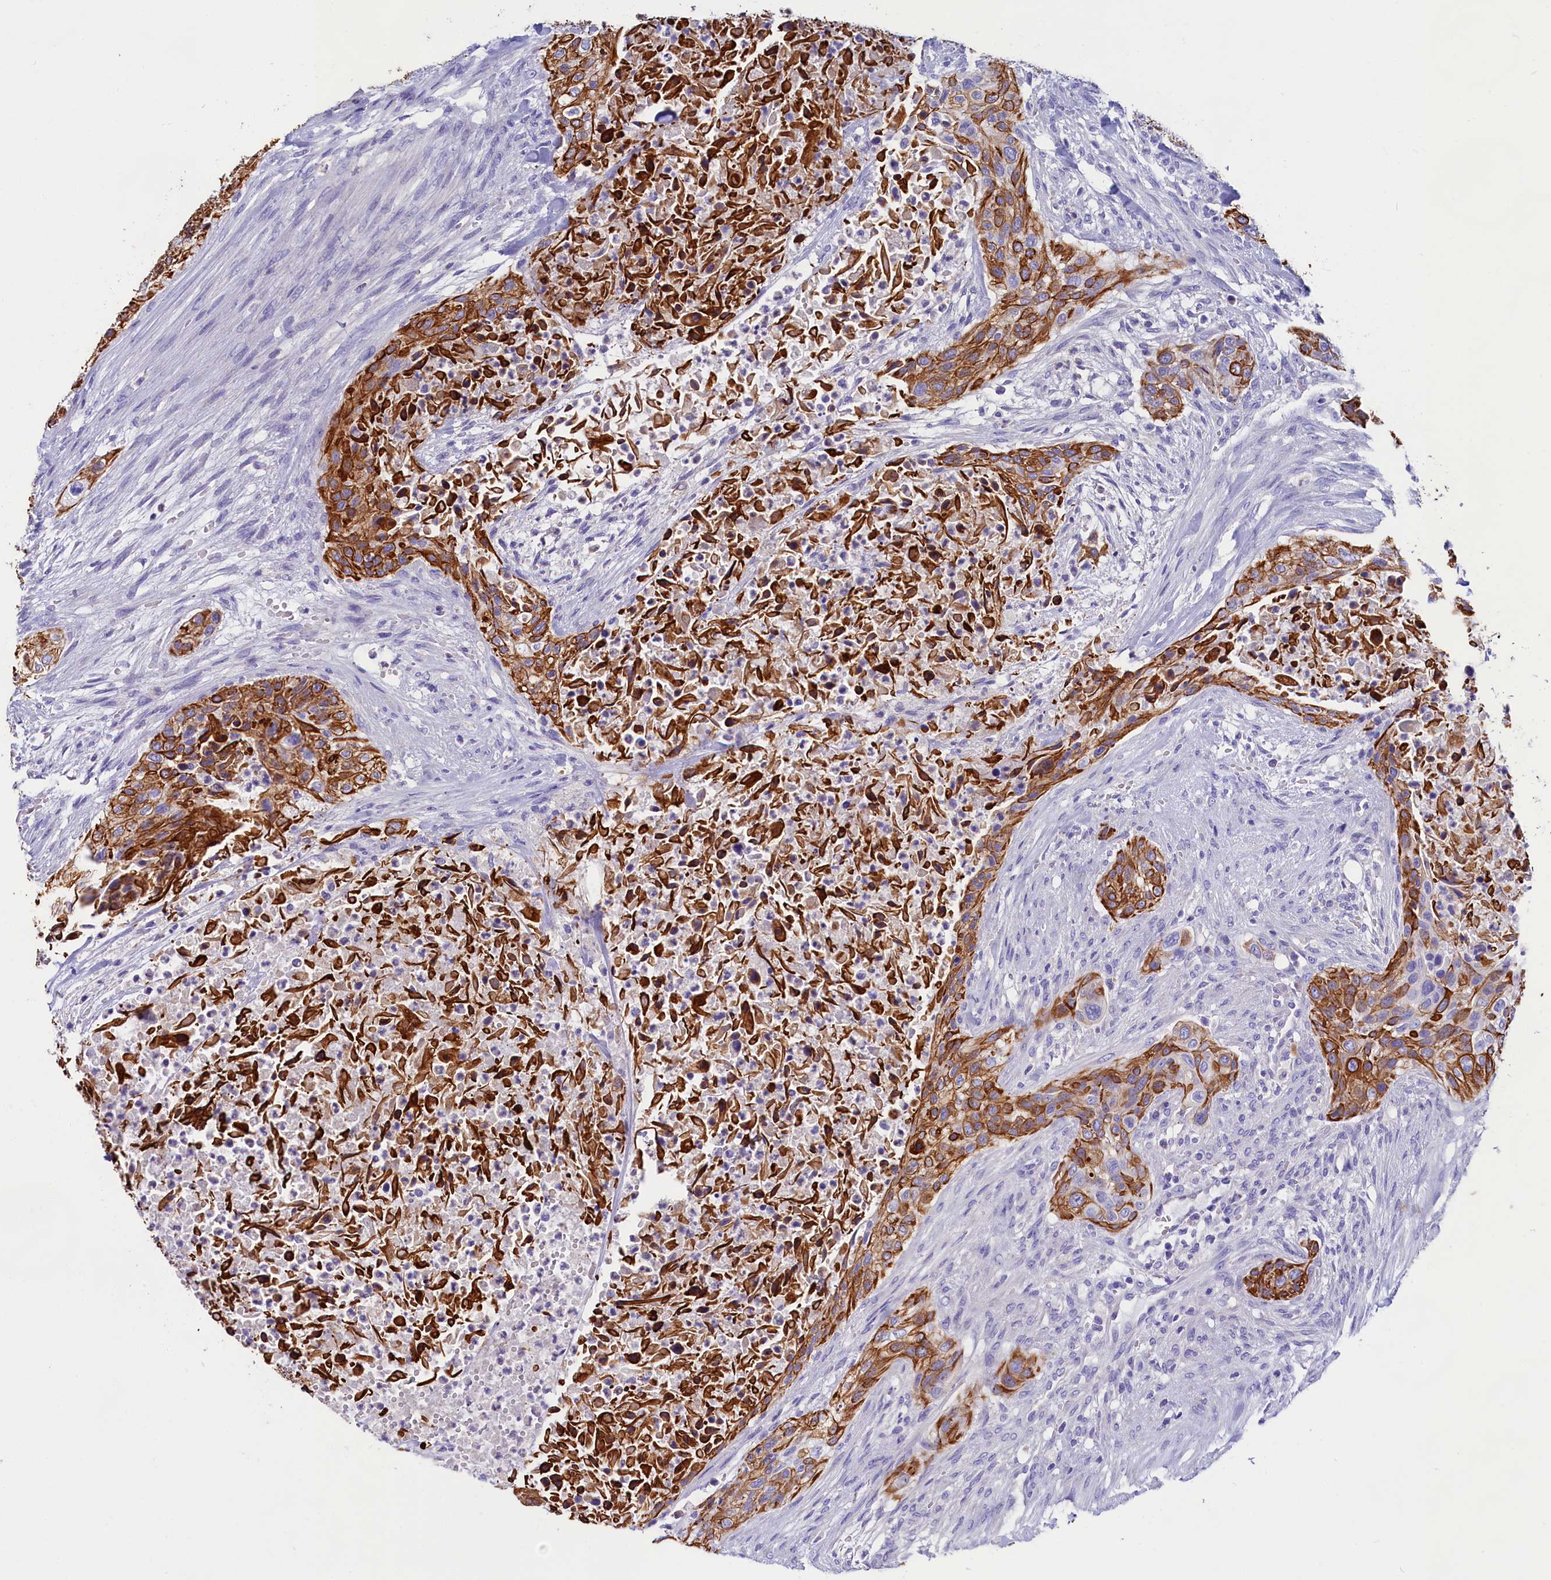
{"staining": {"intensity": "strong", "quantity": ">75%", "location": "cytoplasmic/membranous"}, "tissue": "urothelial cancer", "cell_type": "Tumor cells", "image_type": "cancer", "snomed": [{"axis": "morphology", "description": "Urothelial carcinoma, High grade"}, {"axis": "topography", "description": "Urinary bladder"}], "caption": "A photomicrograph showing strong cytoplasmic/membranous staining in approximately >75% of tumor cells in urothelial carcinoma (high-grade), as visualized by brown immunohistochemical staining.", "gene": "SULT2A1", "patient": {"sex": "male", "age": 35}}